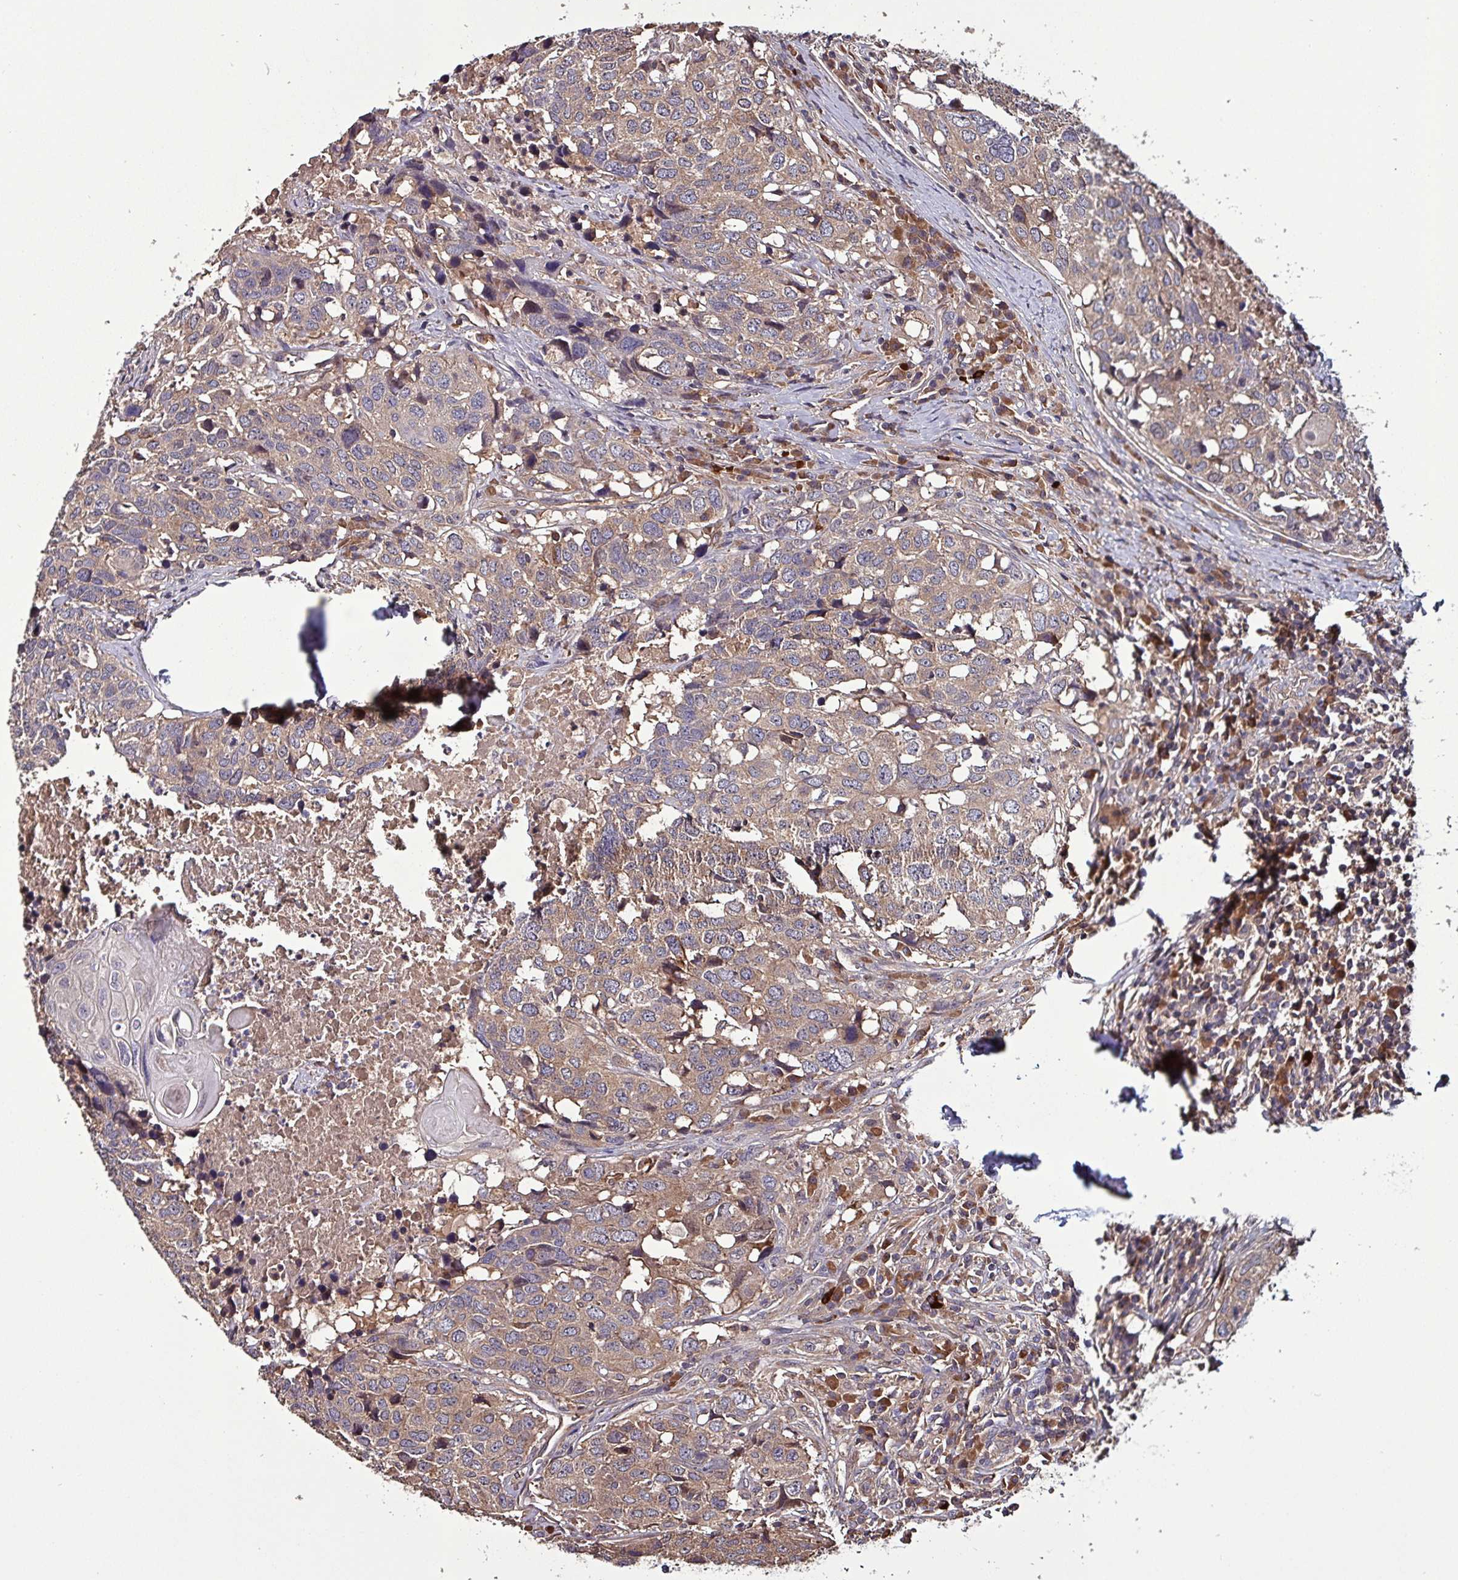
{"staining": {"intensity": "weak", "quantity": ">75%", "location": "cytoplasmic/membranous"}, "tissue": "head and neck cancer", "cell_type": "Tumor cells", "image_type": "cancer", "snomed": [{"axis": "morphology", "description": "Normal tissue, NOS"}, {"axis": "morphology", "description": "Squamous cell carcinoma, NOS"}, {"axis": "topography", "description": "Skeletal muscle"}, {"axis": "topography", "description": "Vascular tissue"}, {"axis": "topography", "description": "Peripheral nerve tissue"}, {"axis": "topography", "description": "Head-Neck"}], "caption": "Immunohistochemical staining of human head and neck cancer (squamous cell carcinoma) displays low levels of weak cytoplasmic/membranous protein expression in approximately >75% of tumor cells.", "gene": "PAFAH1B2", "patient": {"sex": "male", "age": 66}}